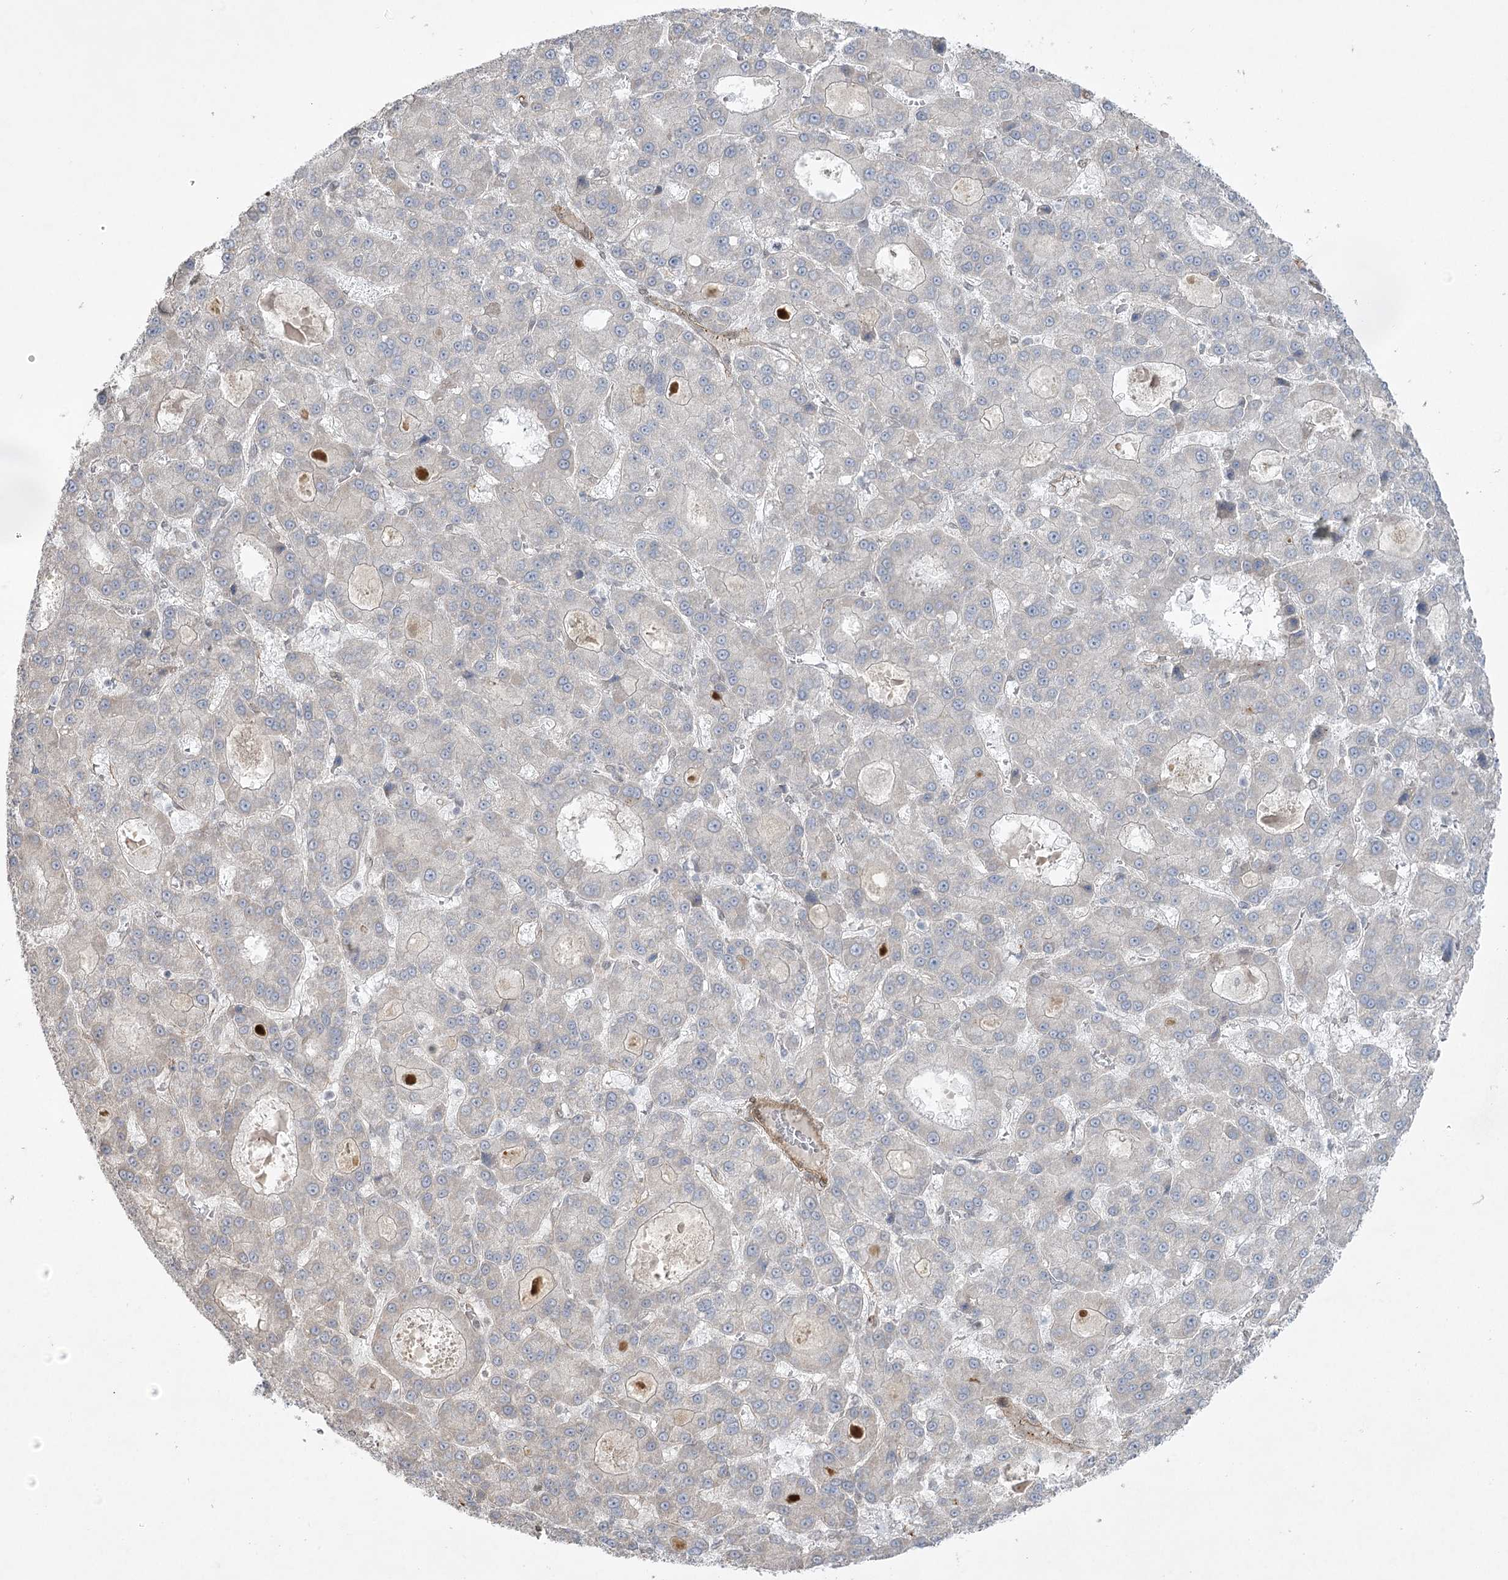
{"staining": {"intensity": "negative", "quantity": "none", "location": "none"}, "tissue": "liver cancer", "cell_type": "Tumor cells", "image_type": "cancer", "snomed": [{"axis": "morphology", "description": "Carcinoma, Hepatocellular, NOS"}, {"axis": "topography", "description": "Liver"}], "caption": "Immunohistochemistry (IHC) of liver cancer (hepatocellular carcinoma) demonstrates no staining in tumor cells.", "gene": "AMTN", "patient": {"sex": "male", "age": 70}}